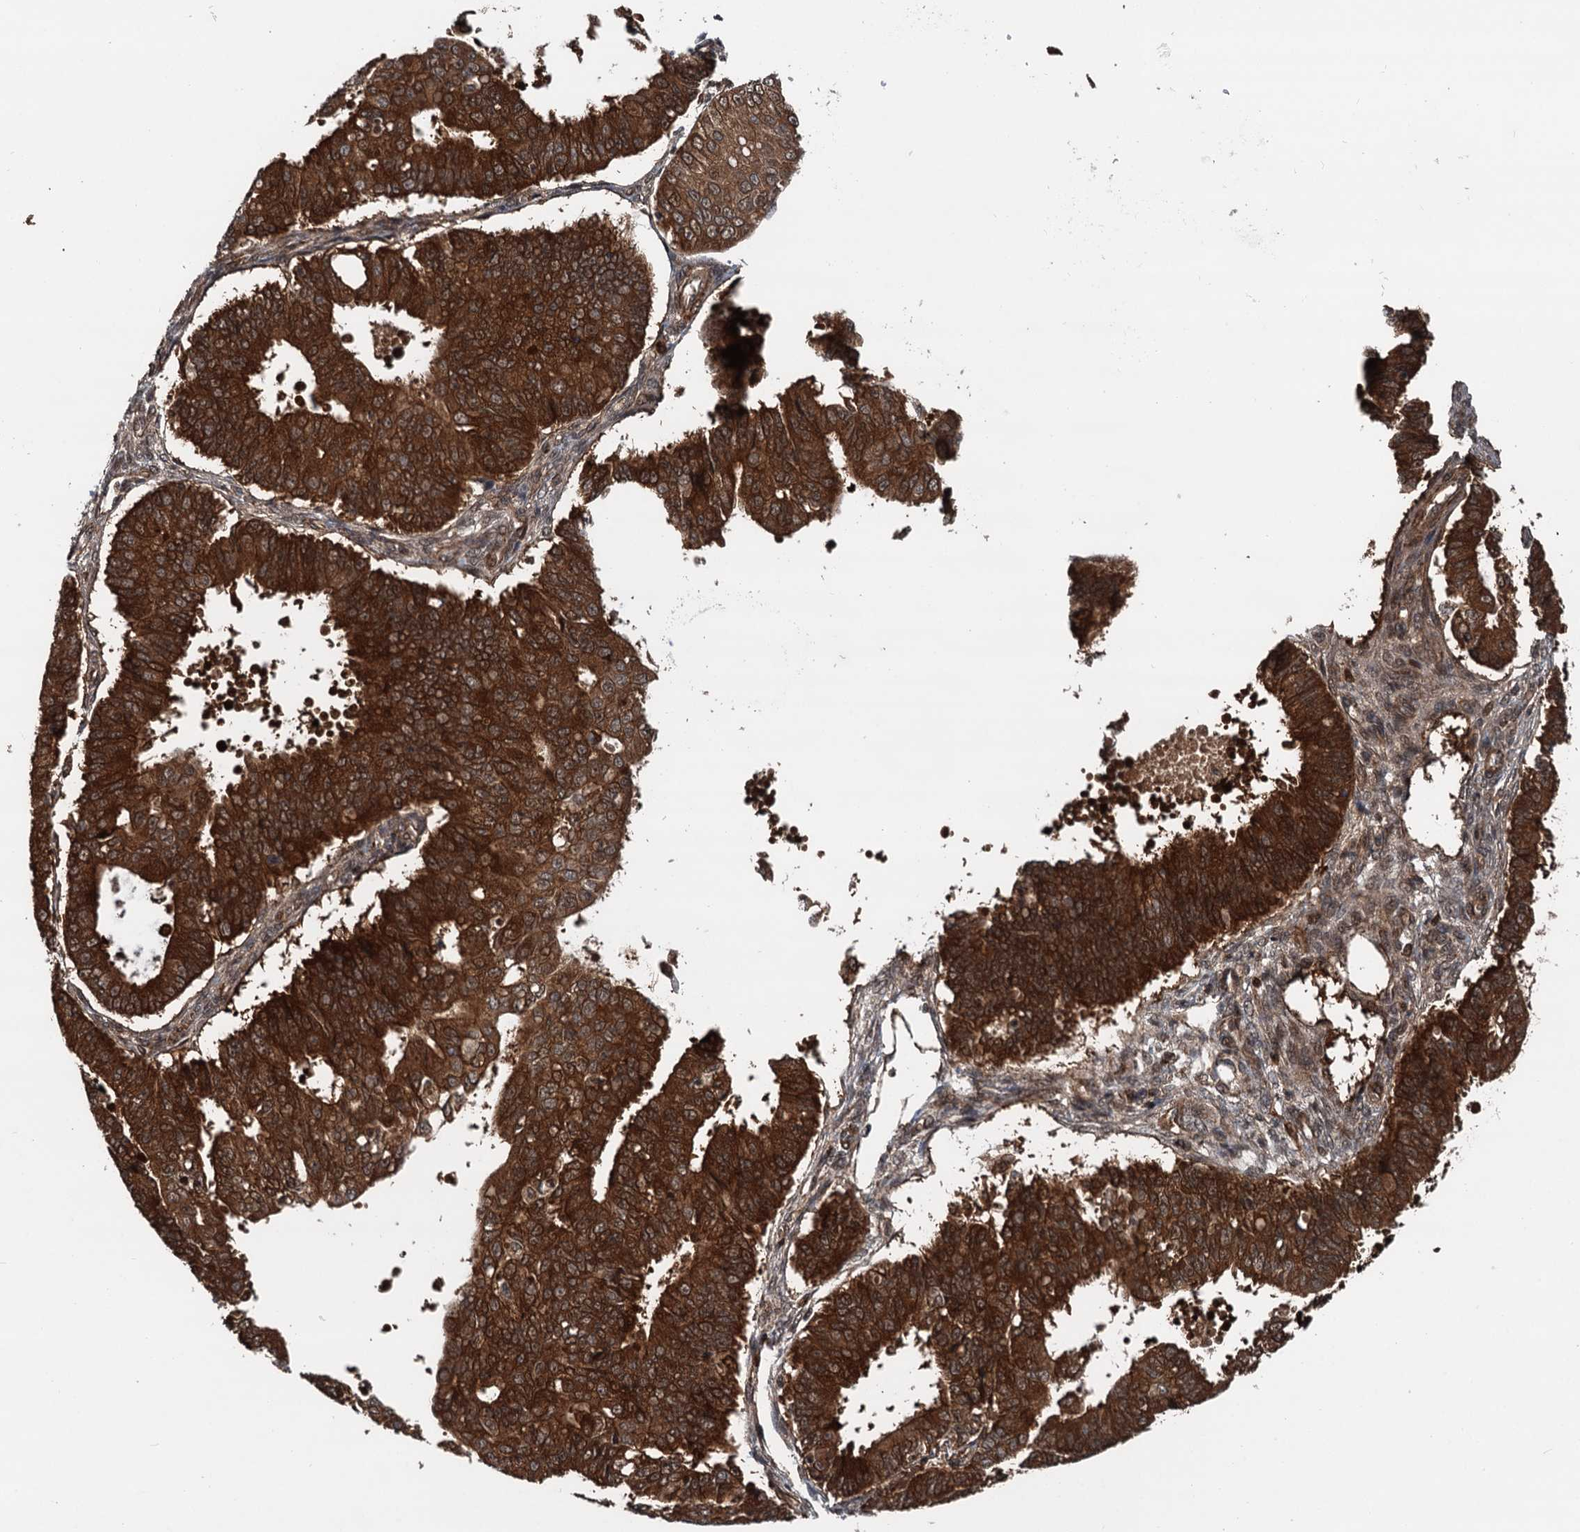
{"staining": {"intensity": "strong", "quantity": ">75%", "location": "cytoplasmic/membranous,nuclear"}, "tissue": "ovarian cancer", "cell_type": "Tumor cells", "image_type": "cancer", "snomed": [{"axis": "morphology", "description": "Carcinoma, endometroid"}, {"axis": "topography", "description": "Appendix"}, {"axis": "topography", "description": "Ovary"}], "caption": "Immunohistochemistry of ovarian cancer (endometroid carcinoma) shows high levels of strong cytoplasmic/membranous and nuclear expression in about >75% of tumor cells.", "gene": "STUB1", "patient": {"sex": "female", "age": 42}}